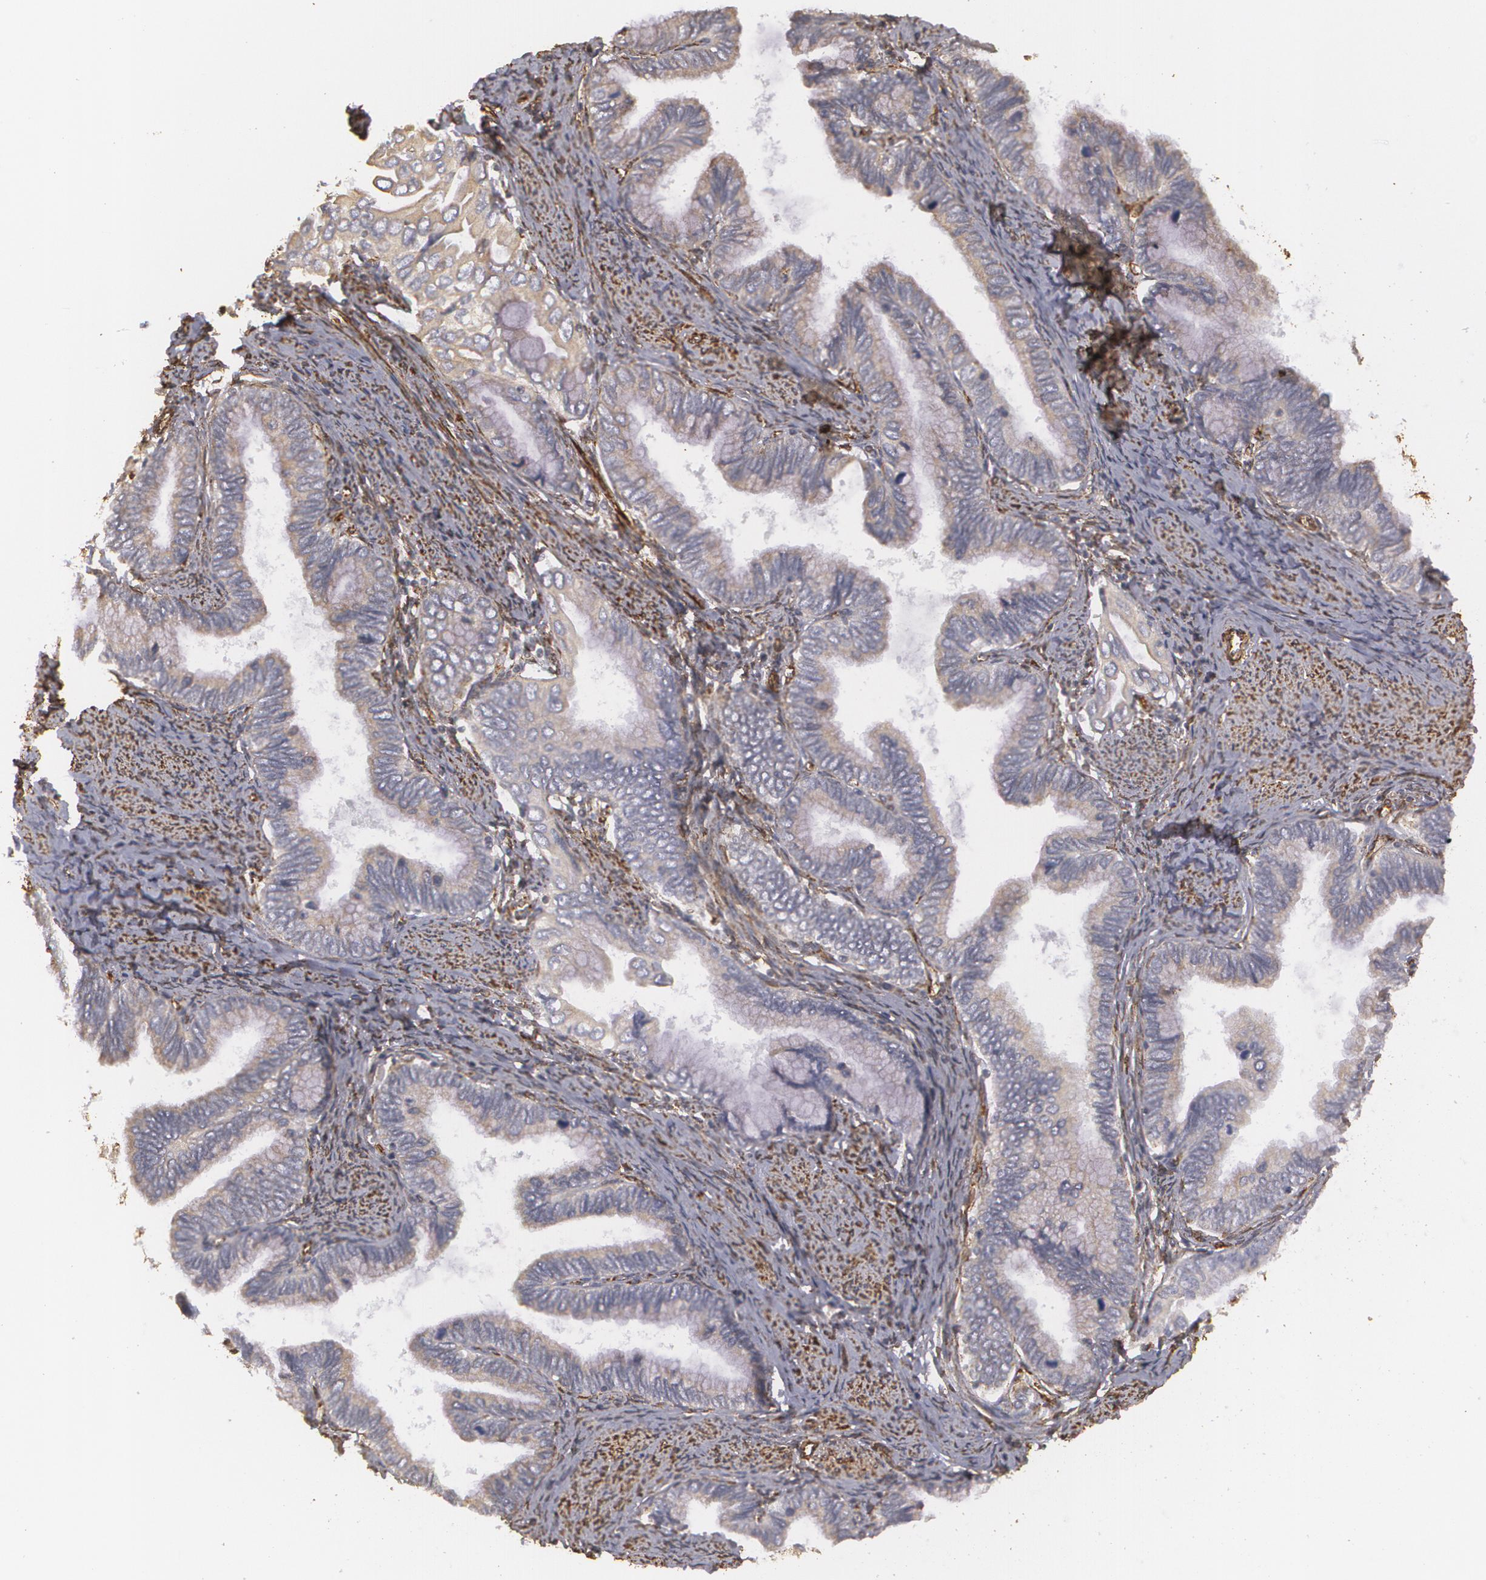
{"staining": {"intensity": "weak", "quantity": ">75%", "location": "cytoplasmic/membranous"}, "tissue": "cervical cancer", "cell_type": "Tumor cells", "image_type": "cancer", "snomed": [{"axis": "morphology", "description": "Adenocarcinoma, NOS"}, {"axis": "topography", "description": "Cervix"}], "caption": "Cervical cancer (adenocarcinoma) stained with DAB (3,3'-diaminobenzidine) immunohistochemistry (IHC) exhibits low levels of weak cytoplasmic/membranous positivity in about >75% of tumor cells.", "gene": "CYB5R3", "patient": {"sex": "female", "age": 49}}